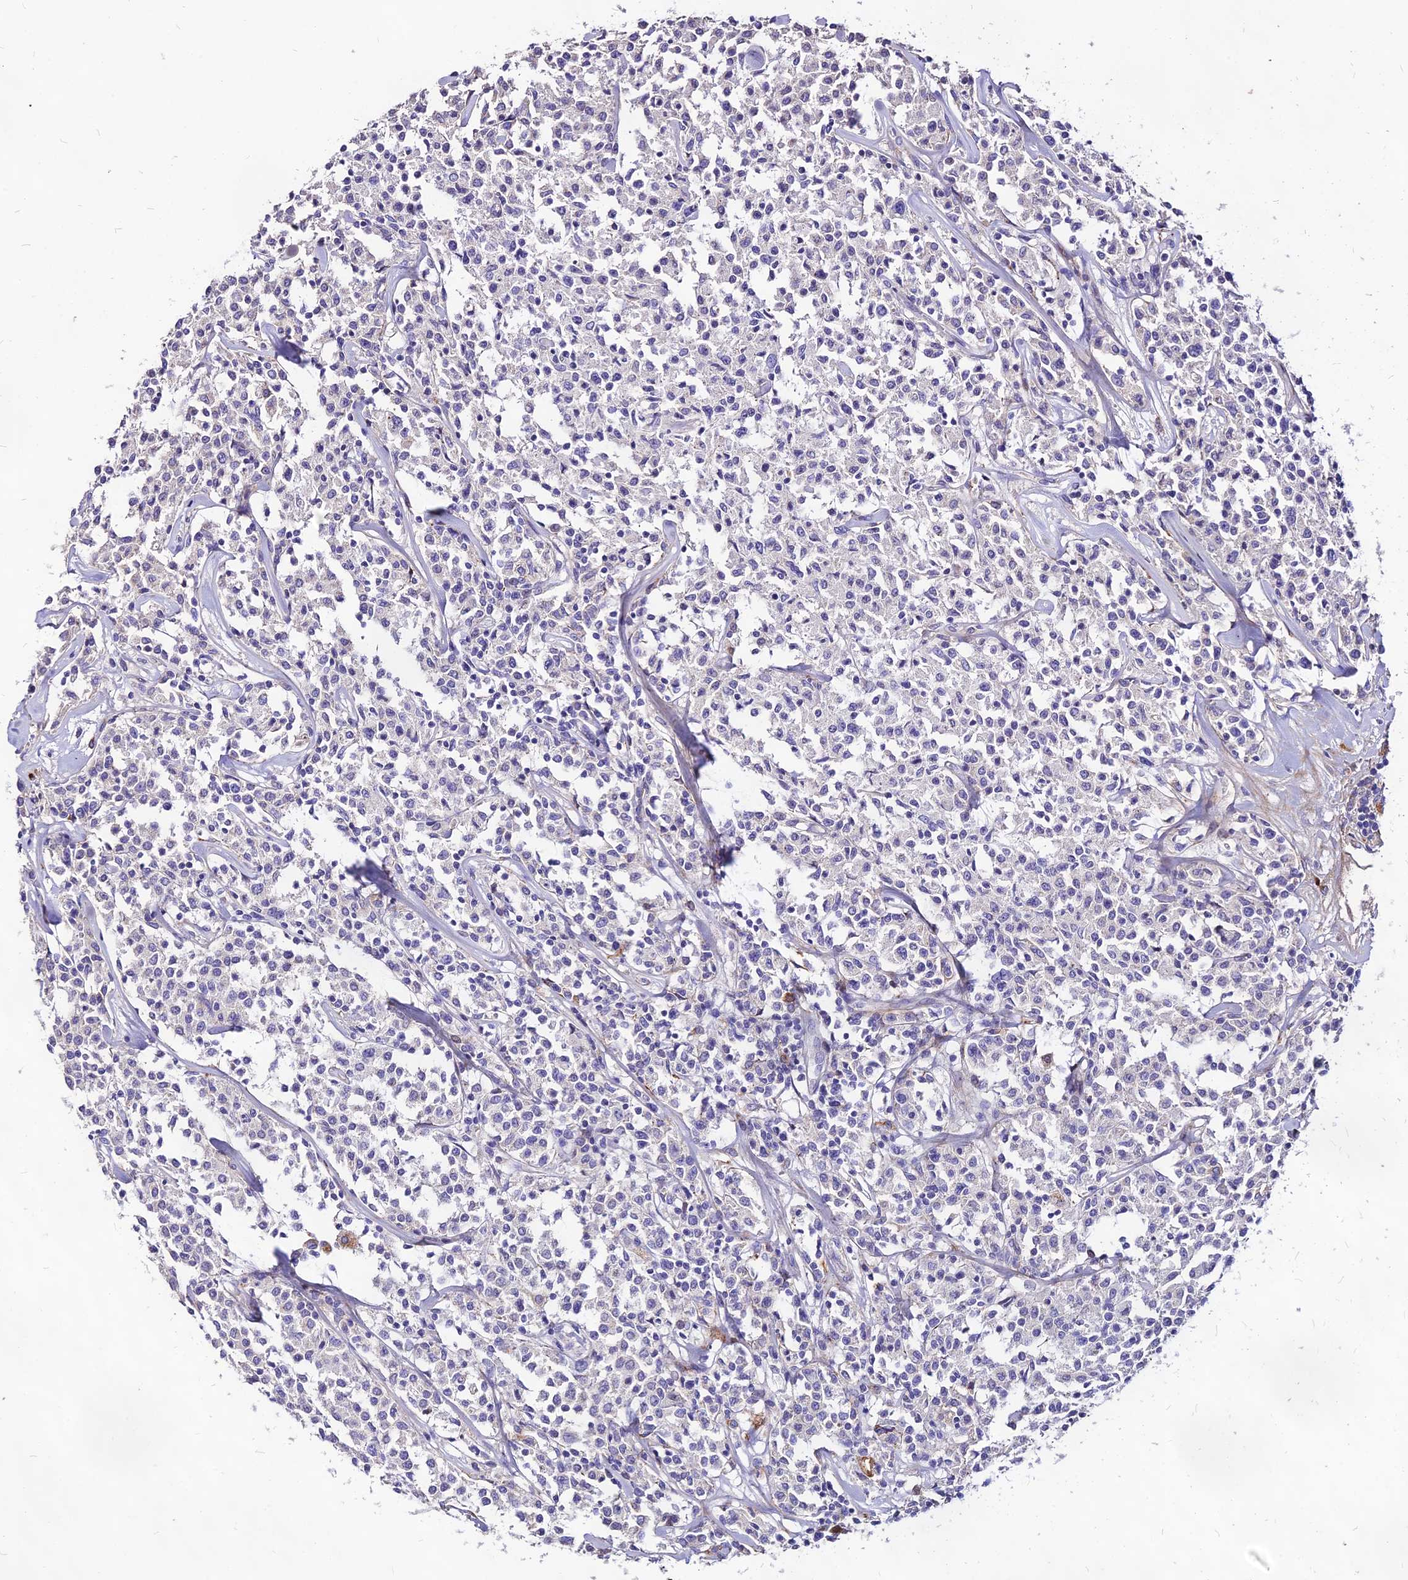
{"staining": {"intensity": "negative", "quantity": "none", "location": "none"}, "tissue": "lymphoma", "cell_type": "Tumor cells", "image_type": "cancer", "snomed": [{"axis": "morphology", "description": "Malignant lymphoma, non-Hodgkin's type, Low grade"}, {"axis": "topography", "description": "Small intestine"}], "caption": "The immunohistochemistry (IHC) micrograph has no significant positivity in tumor cells of lymphoma tissue.", "gene": "RIMOC1", "patient": {"sex": "female", "age": 59}}